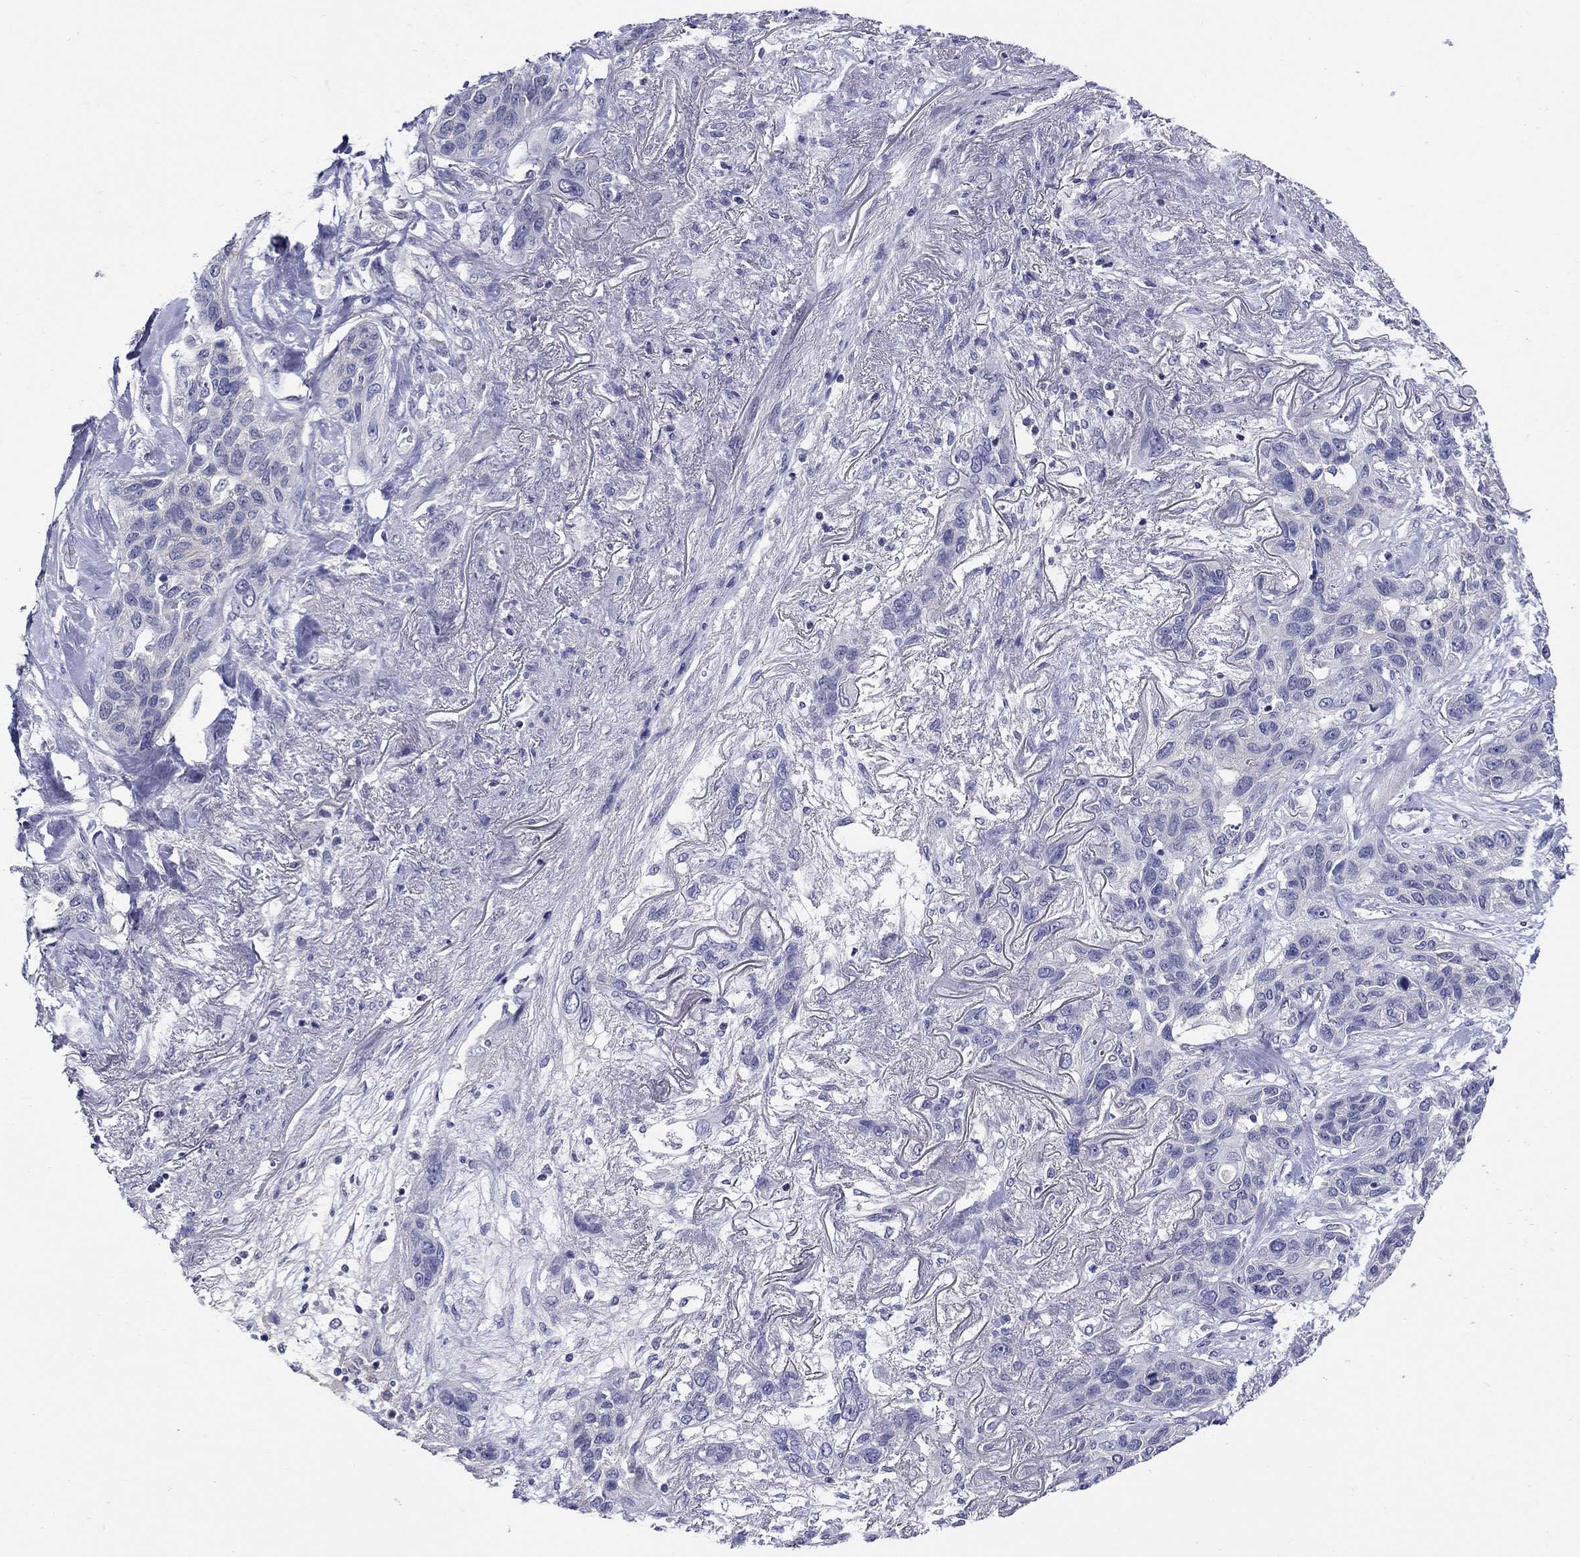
{"staining": {"intensity": "negative", "quantity": "none", "location": "none"}, "tissue": "lung cancer", "cell_type": "Tumor cells", "image_type": "cancer", "snomed": [{"axis": "morphology", "description": "Squamous cell carcinoma, NOS"}, {"axis": "topography", "description": "Lung"}], "caption": "DAB (3,3'-diaminobenzidine) immunohistochemical staining of human lung squamous cell carcinoma displays no significant staining in tumor cells.", "gene": "SLC30A3", "patient": {"sex": "female", "age": 70}}